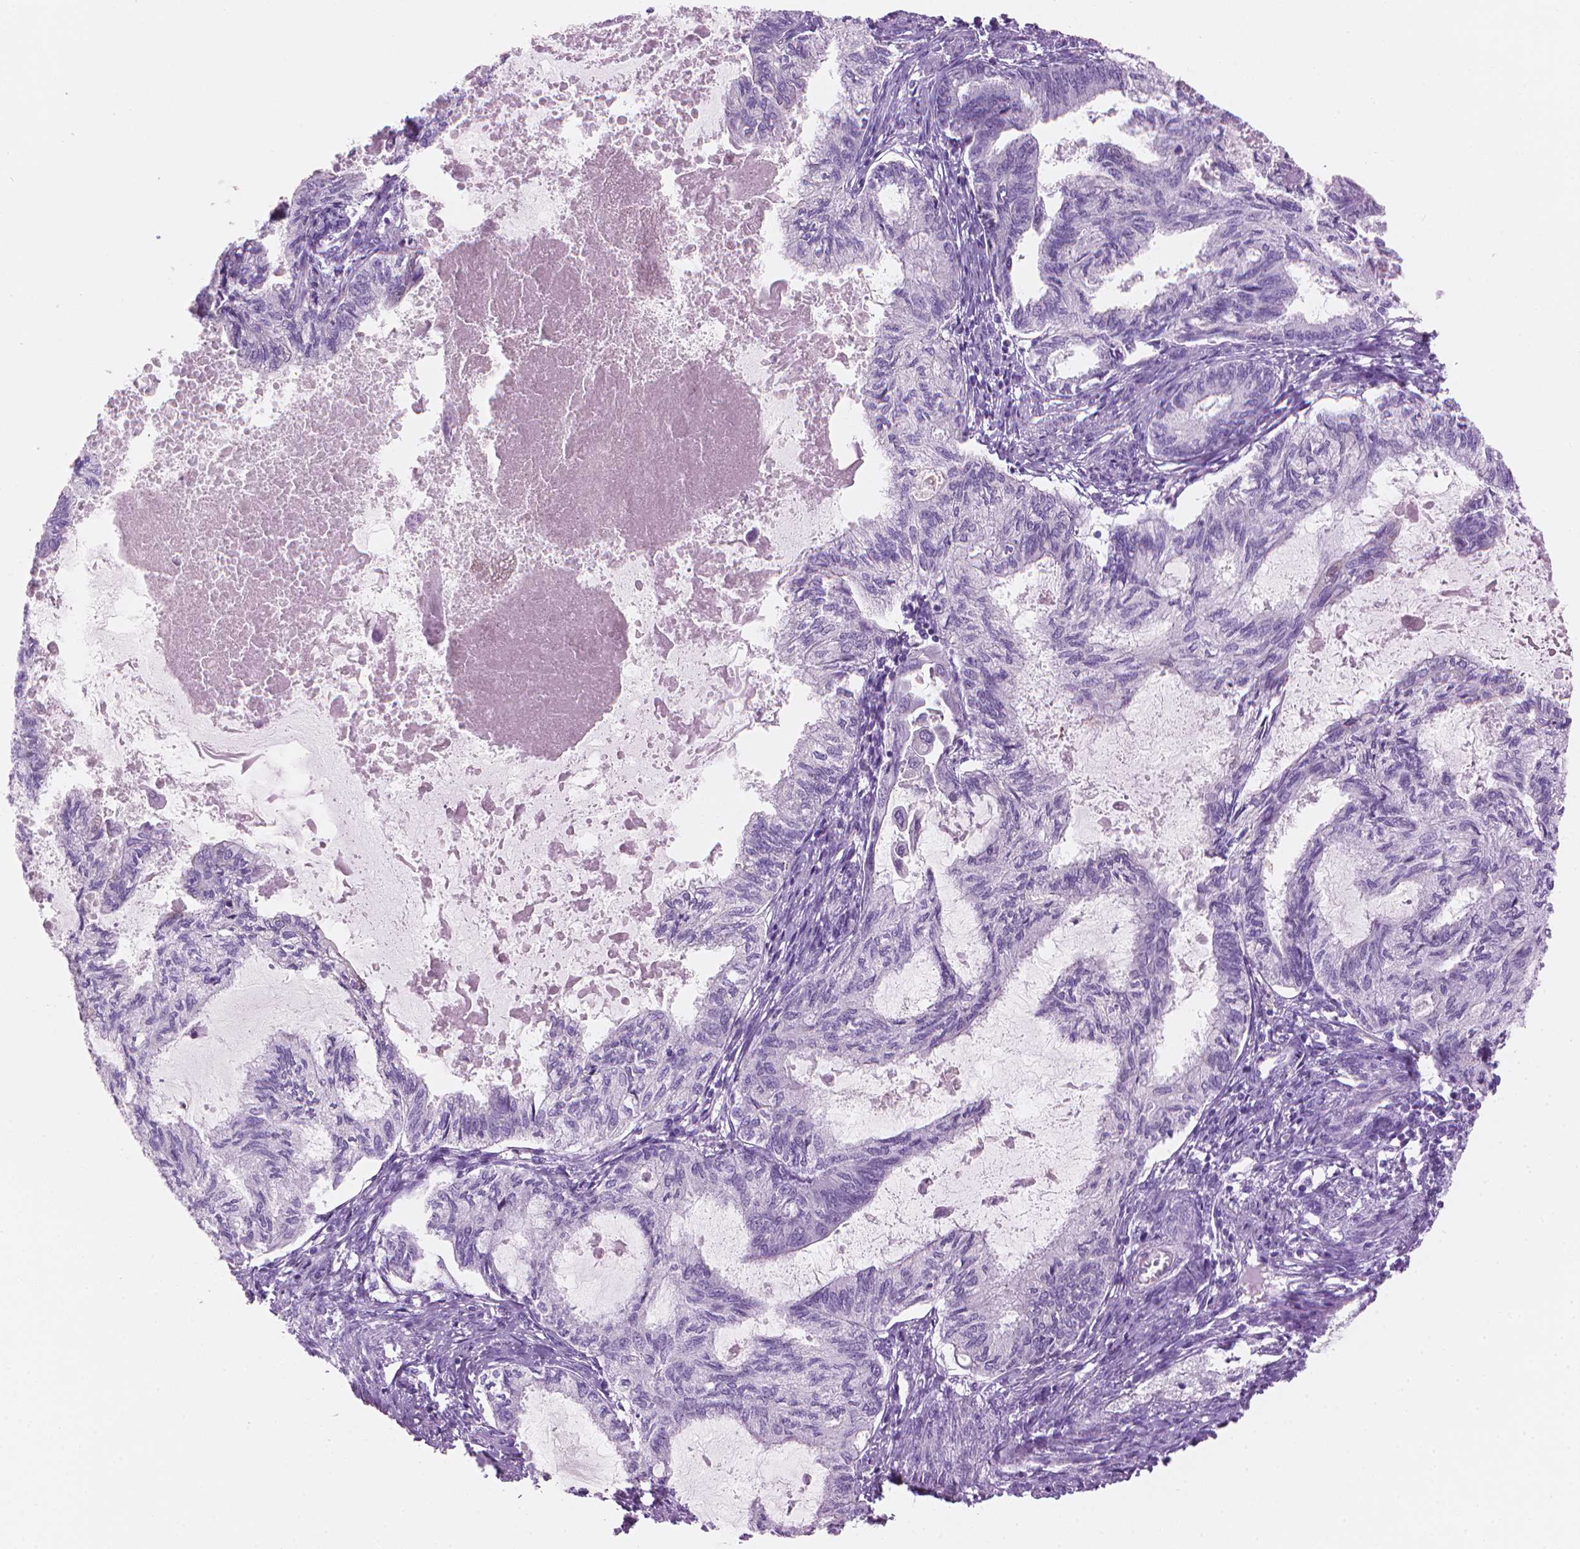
{"staining": {"intensity": "negative", "quantity": "none", "location": "none"}, "tissue": "endometrial cancer", "cell_type": "Tumor cells", "image_type": "cancer", "snomed": [{"axis": "morphology", "description": "Adenocarcinoma, NOS"}, {"axis": "topography", "description": "Endometrium"}], "caption": "An image of human adenocarcinoma (endometrial) is negative for staining in tumor cells.", "gene": "TTC29", "patient": {"sex": "female", "age": 86}}